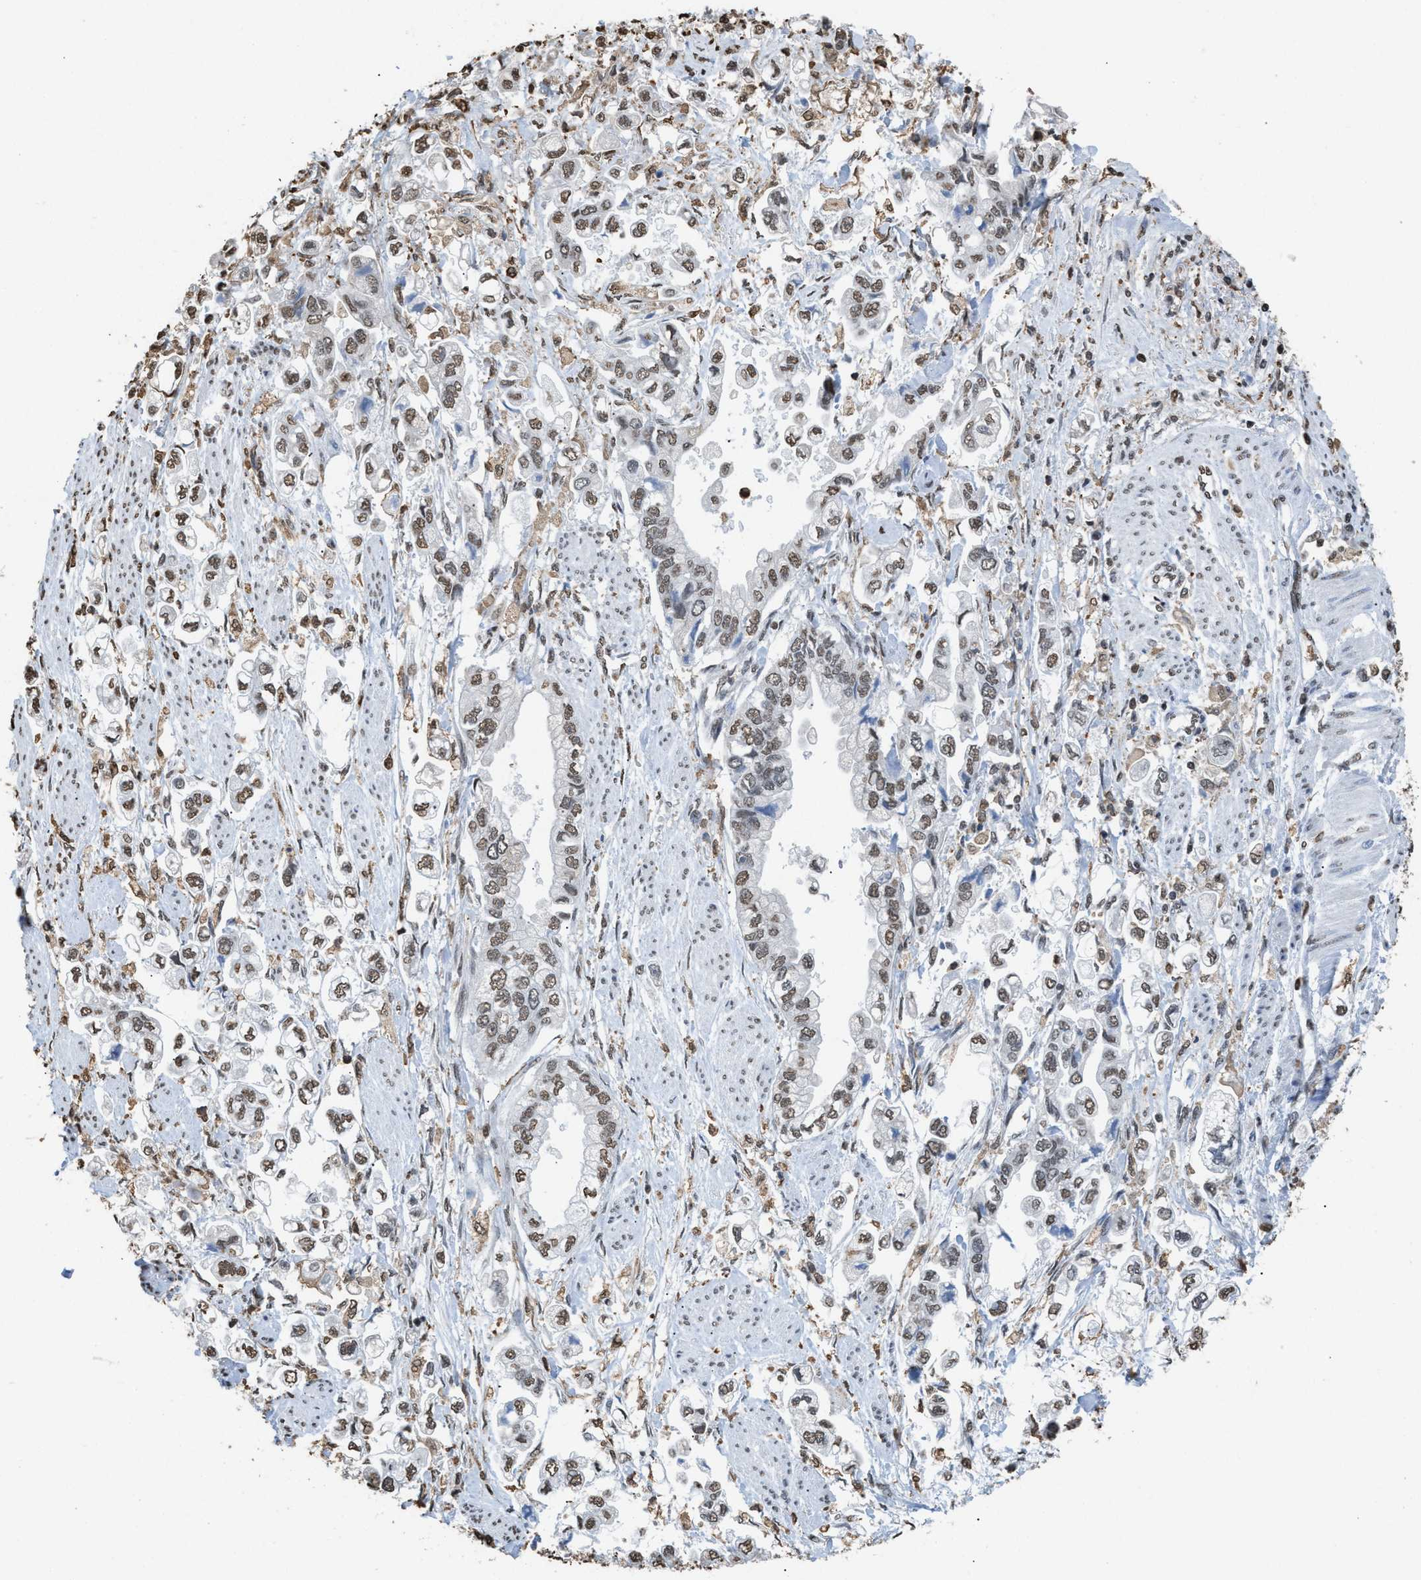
{"staining": {"intensity": "moderate", "quantity": ">75%", "location": "nuclear"}, "tissue": "stomach cancer", "cell_type": "Tumor cells", "image_type": "cancer", "snomed": [{"axis": "morphology", "description": "Normal tissue, NOS"}, {"axis": "morphology", "description": "Adenocarcinoma, NOS"}, {"axis": "topography", "description": "Stomach"}], "caption": "A brown stain highlights moderate nuclear positivity of a protein in stomach adenocarcinoma tumor cells. The staining was performed using DAB to visualize the protein expression in brown, while the nuclei were stained in blue with hematoxylin (Magnification: 20x).", "gene": "NUP88", "patient": {"sex": "male", "age": 62}}